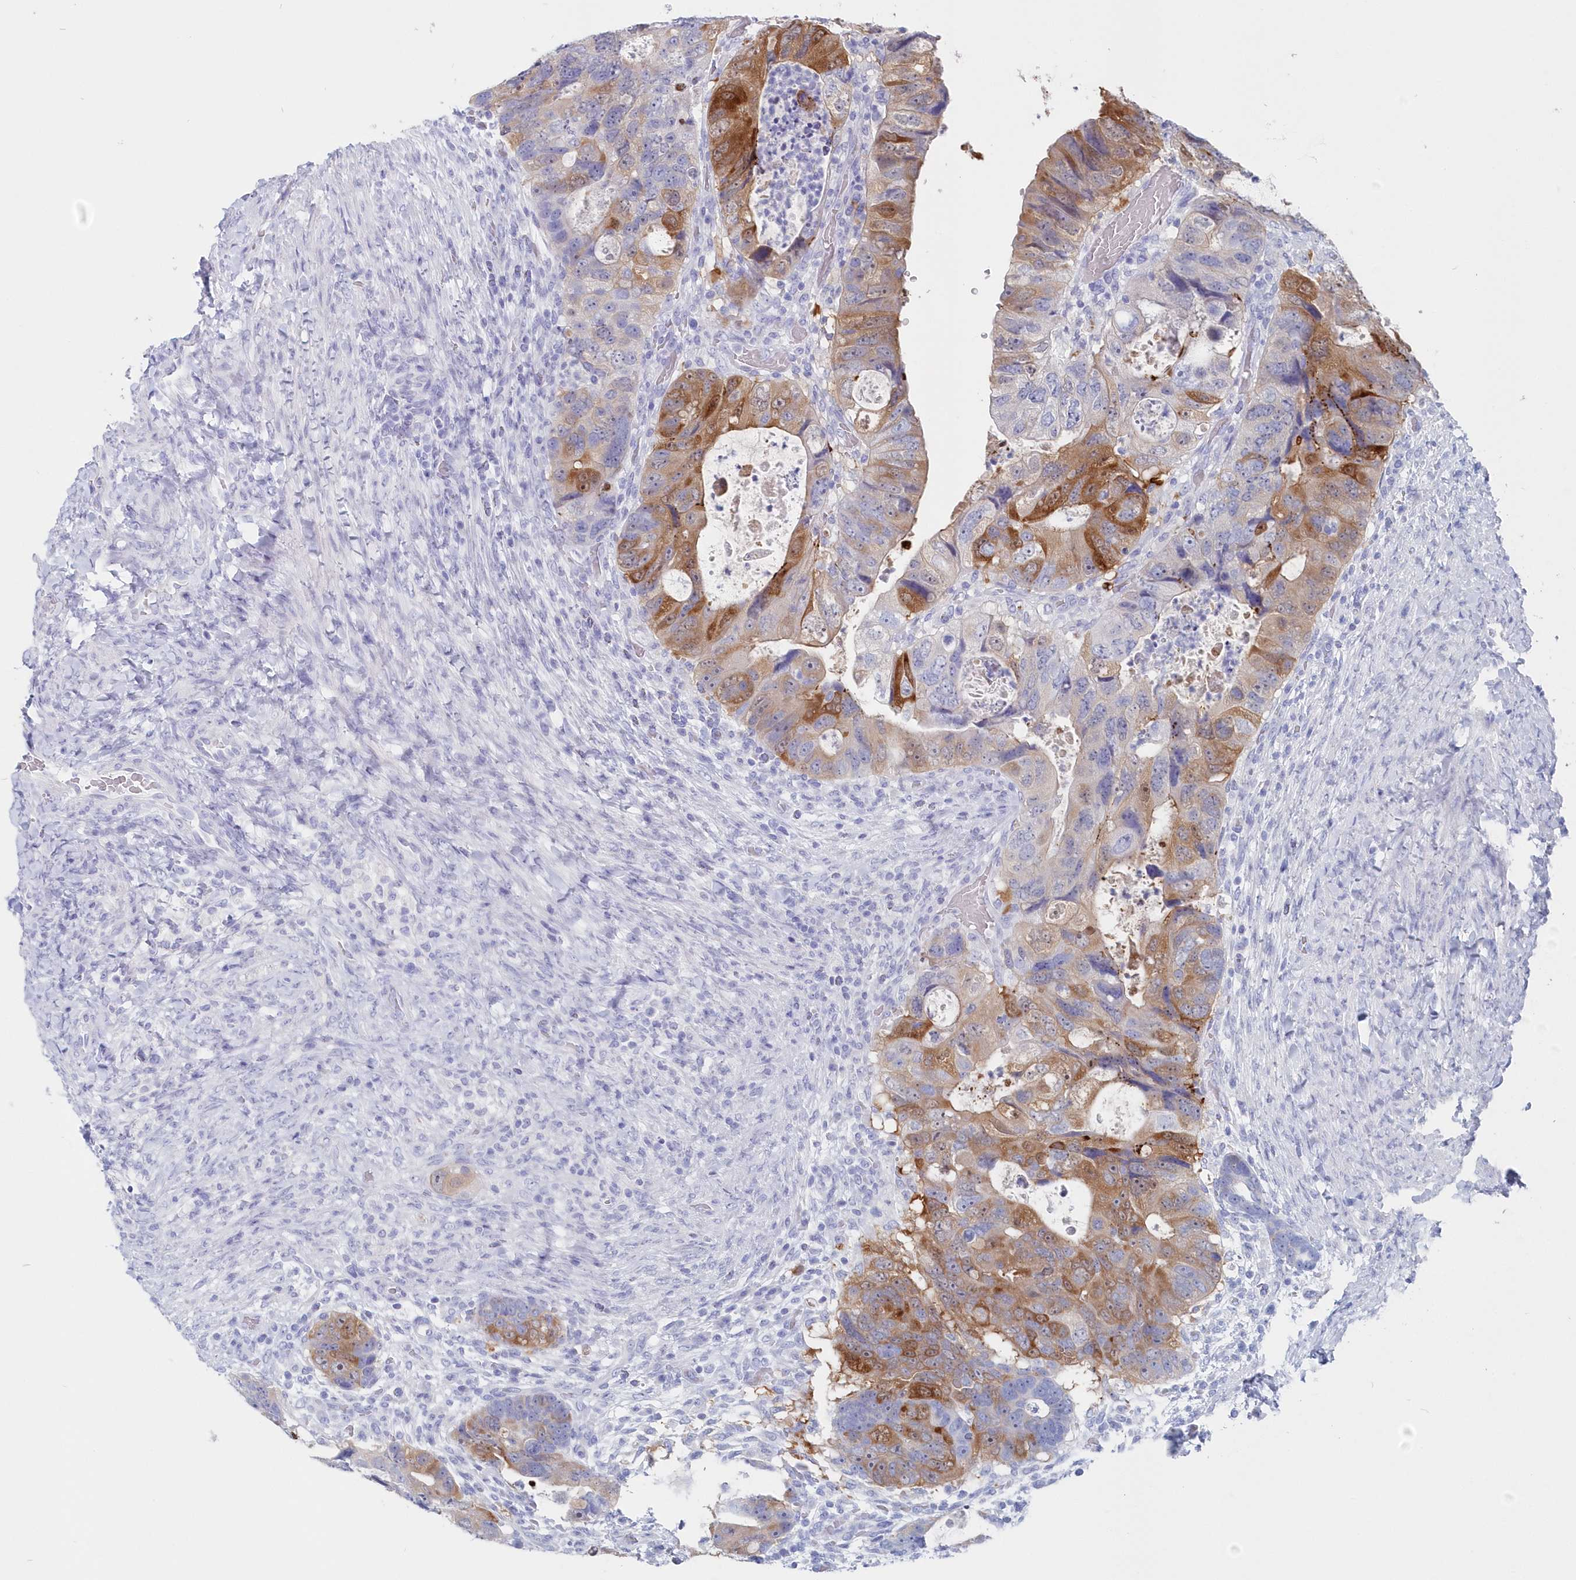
{"staining": {"intensity": "moderate", "quantity": "25%-75%", "location": "cytoplasmic/membranous"}, "tissue": "colorectal cancer", "cell_type": "Tumor cells", "image_type": "cancer", "snomed": [{"axis": "morphology", "description": "Adenocarcinoma, NOS"}, {"axis": "topography", "description": "Rectum"}], "caption": "Colorectal cancer stained with DAB (3,3'-diaminobenzidine) immunohistochemistry (IHC) shows medium levels of moderate cytoplasmic/membranous expression in approximately 25%-75% of tumor cells. (DAB IHC, brown staining for protein, blue staining for nuclei).", "gene": "CSNK1G2", "patient": {"sex": "male", "age": 59}}